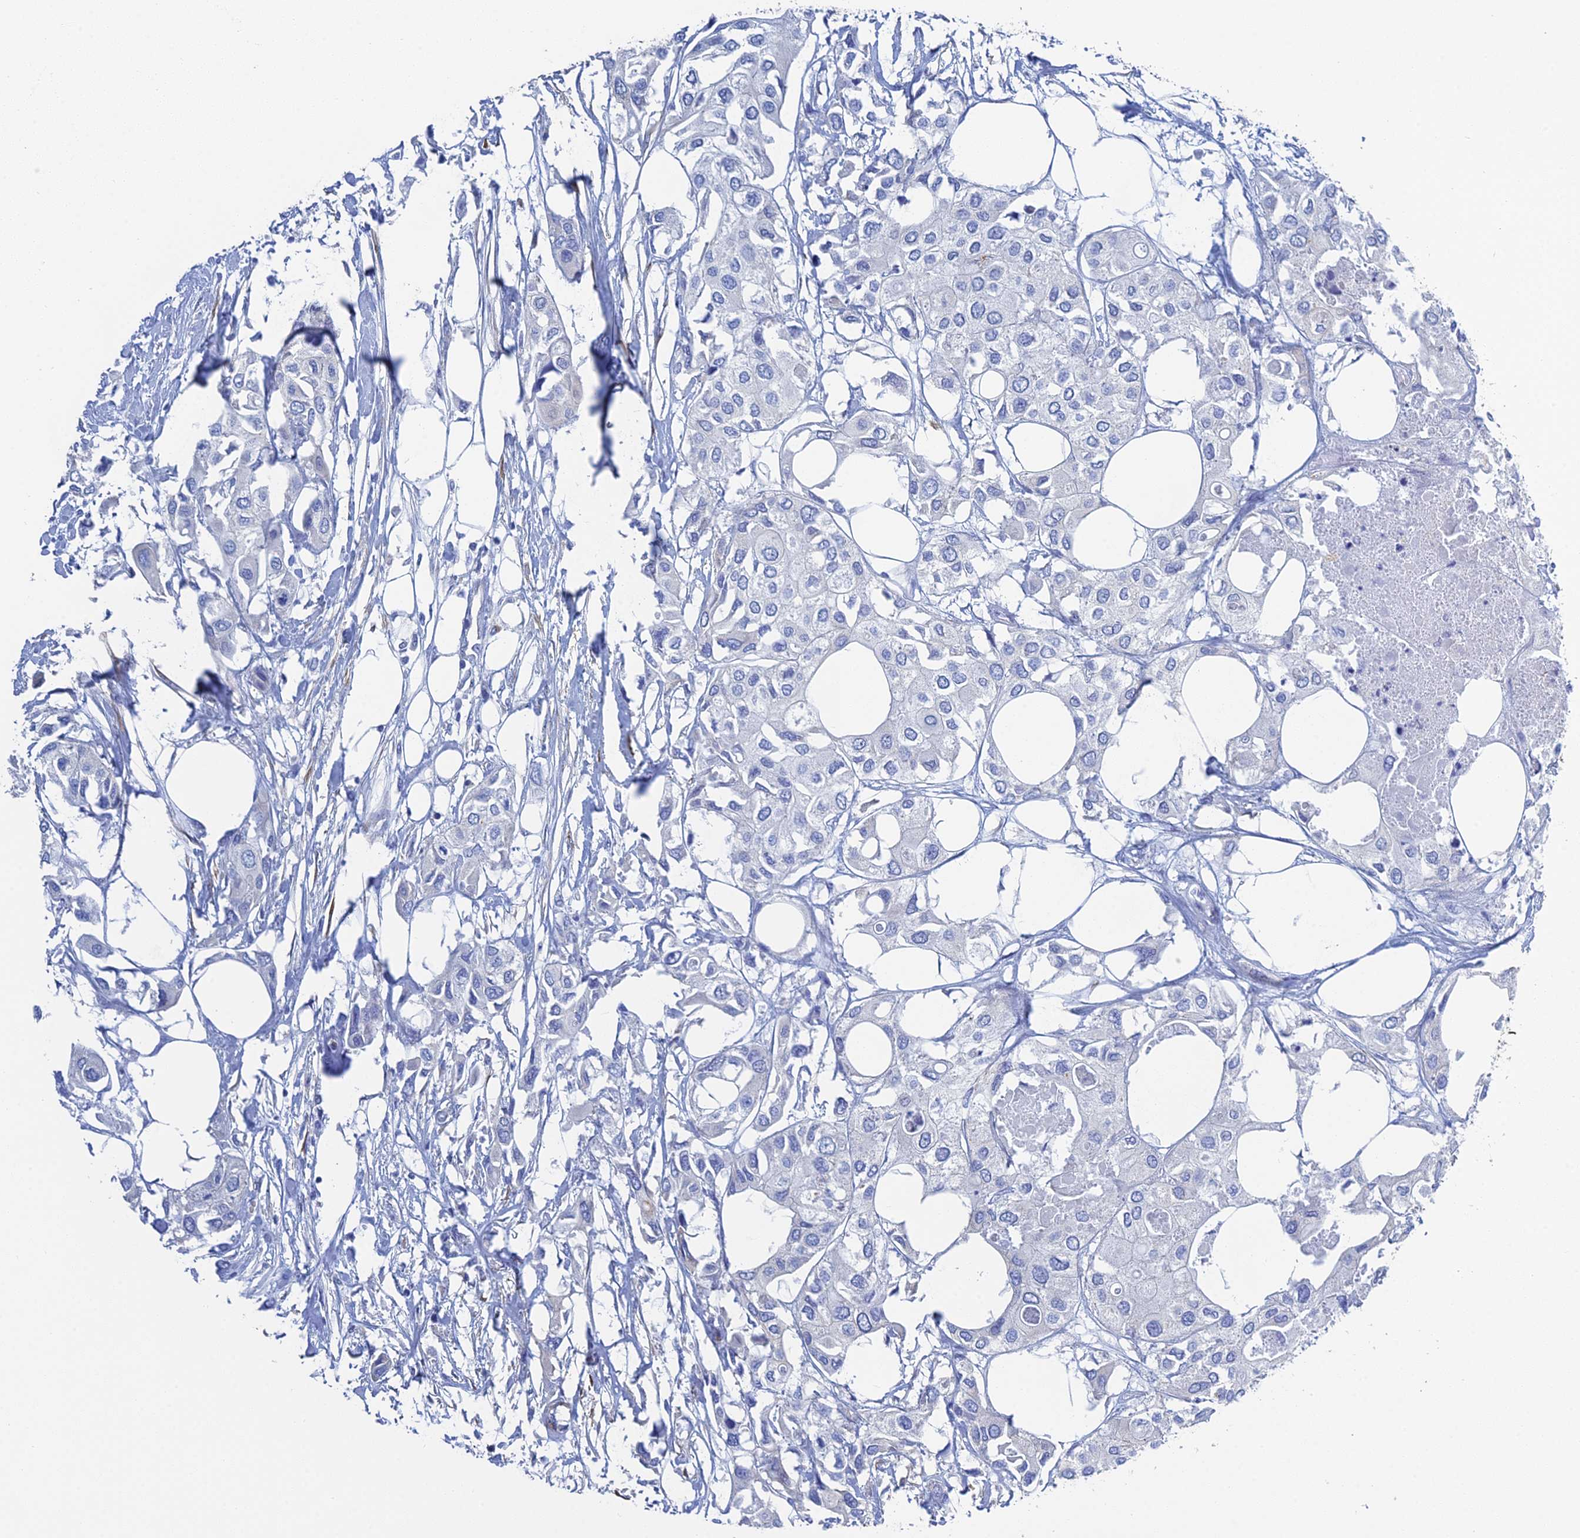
{"staining": {"intensity": "negative", "quantity": "none", "location": "none"}, "tissue": "urothelial cancer", "cell_type": "Tumor cells", "image_type": "cancer", "snomed": [{"axis": "morphology", "description": "Urothelial carcinoma, High grade"}, {"axis": "topography", "description": "Urinary bladder"}], "caption": "Micrograph shows no protein expression in tumor cells of high-grade urothelial carcinoma tissue.", "gene": "PCDHA8", "patient": {"sex": "male", "age": 64}}